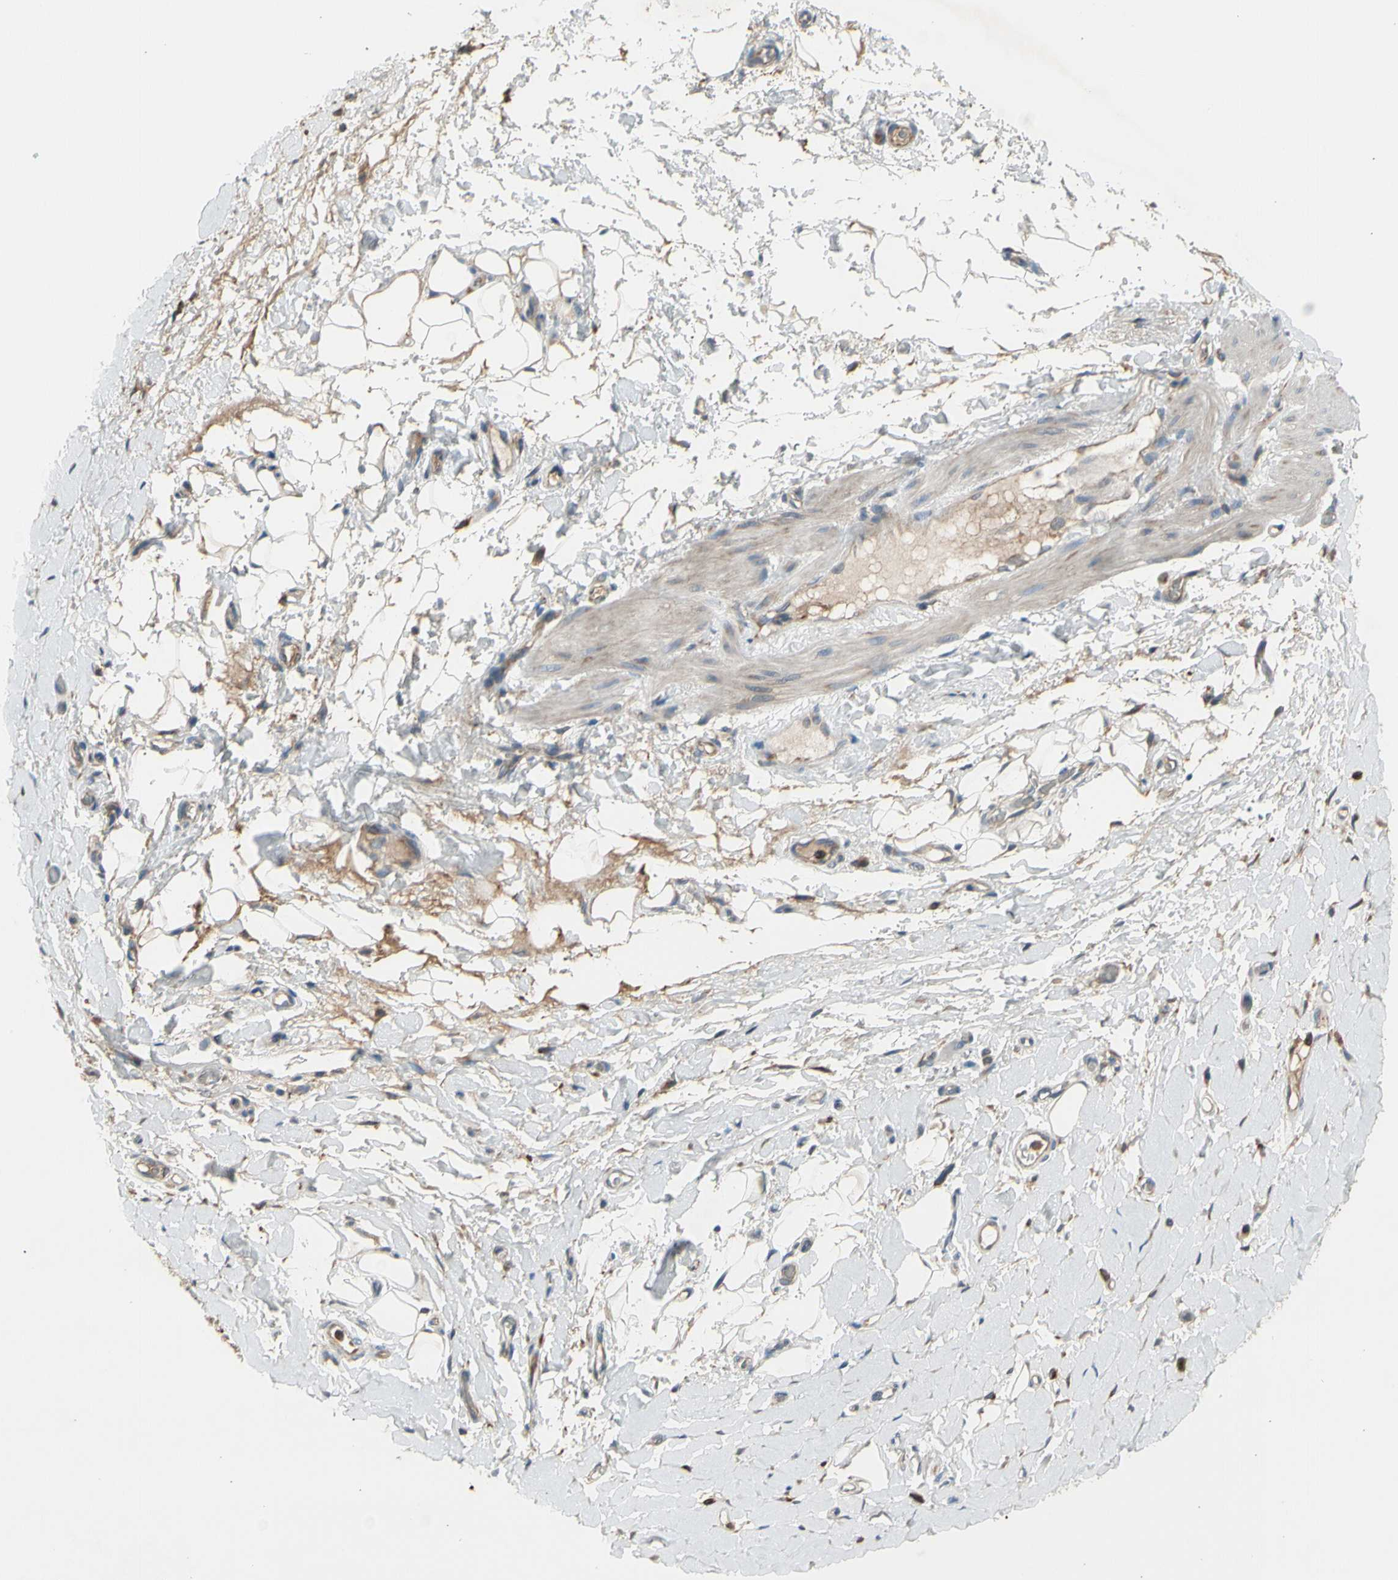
{"staining": {"intensity": "moderate", "quantity": ">75%", "location": "cytoplasmic/membranous"}, "tissue": "adipose tissue", "cell_type": "Adipocytes", "image_type": "normal", "snomed": [{"axis": "morphology", "description": "Normal tissue, NOS"}, {"axis": "morphology", "description": "Adenocarcinoma, NOS"}, {"axis": "topography", "description": "Colon"}, {"axis": "topography", "description": "Peripheral nerve tissue"}], "caption": "Protein staining of unremarkable adipose tissue exhibits moderate cytoplasmic/membranous positivity in about >75% of adipocytes. (brown staining indicates protein expression, while blue staining denotes nuclei).", "gene": "GALNT5", "patient": {"sex": "male", "age": 14}}